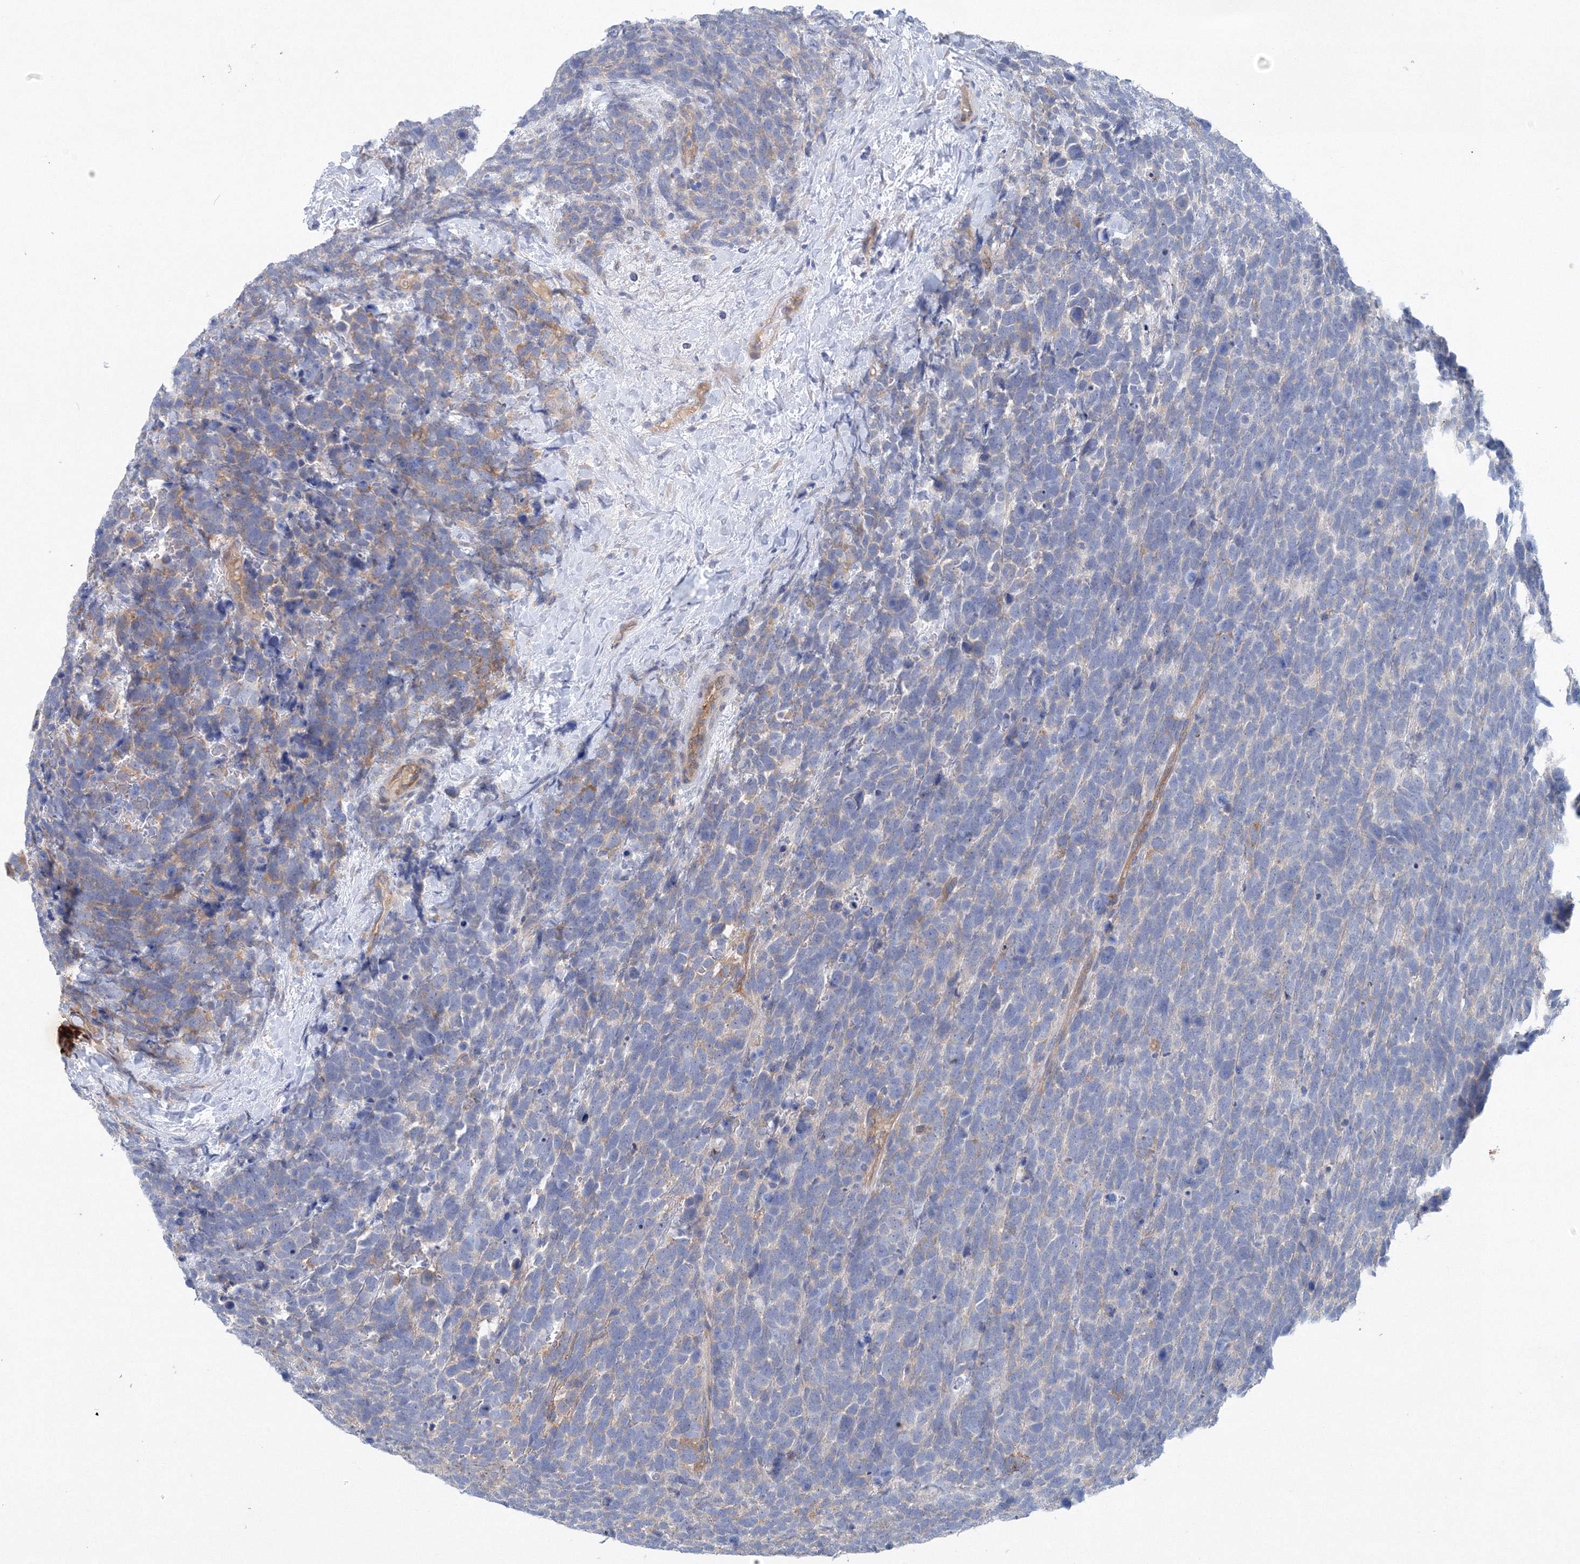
{"staining": {"intensity": "moderate", "quantity": "<25%", "location": "cytoplasmic/membranous"}, "tissue": "urothelial cancer", "cell_type": "Tumor cells", "image_type": "cancer", "snomed": [{"axis": "morphology", "description": "Urothelial carcinoma, High grade"}, {"axis": "topography", "description": "Urinary bladder"}], "caption": "Immunohistochemistry (IHC) of human urothelial cancer displays low levels of moderate cytoplasmic/membranous expression in about <25% of tumor cells.", "gene": "TANC1", "patient": {"sex": "female", "age": 82}}